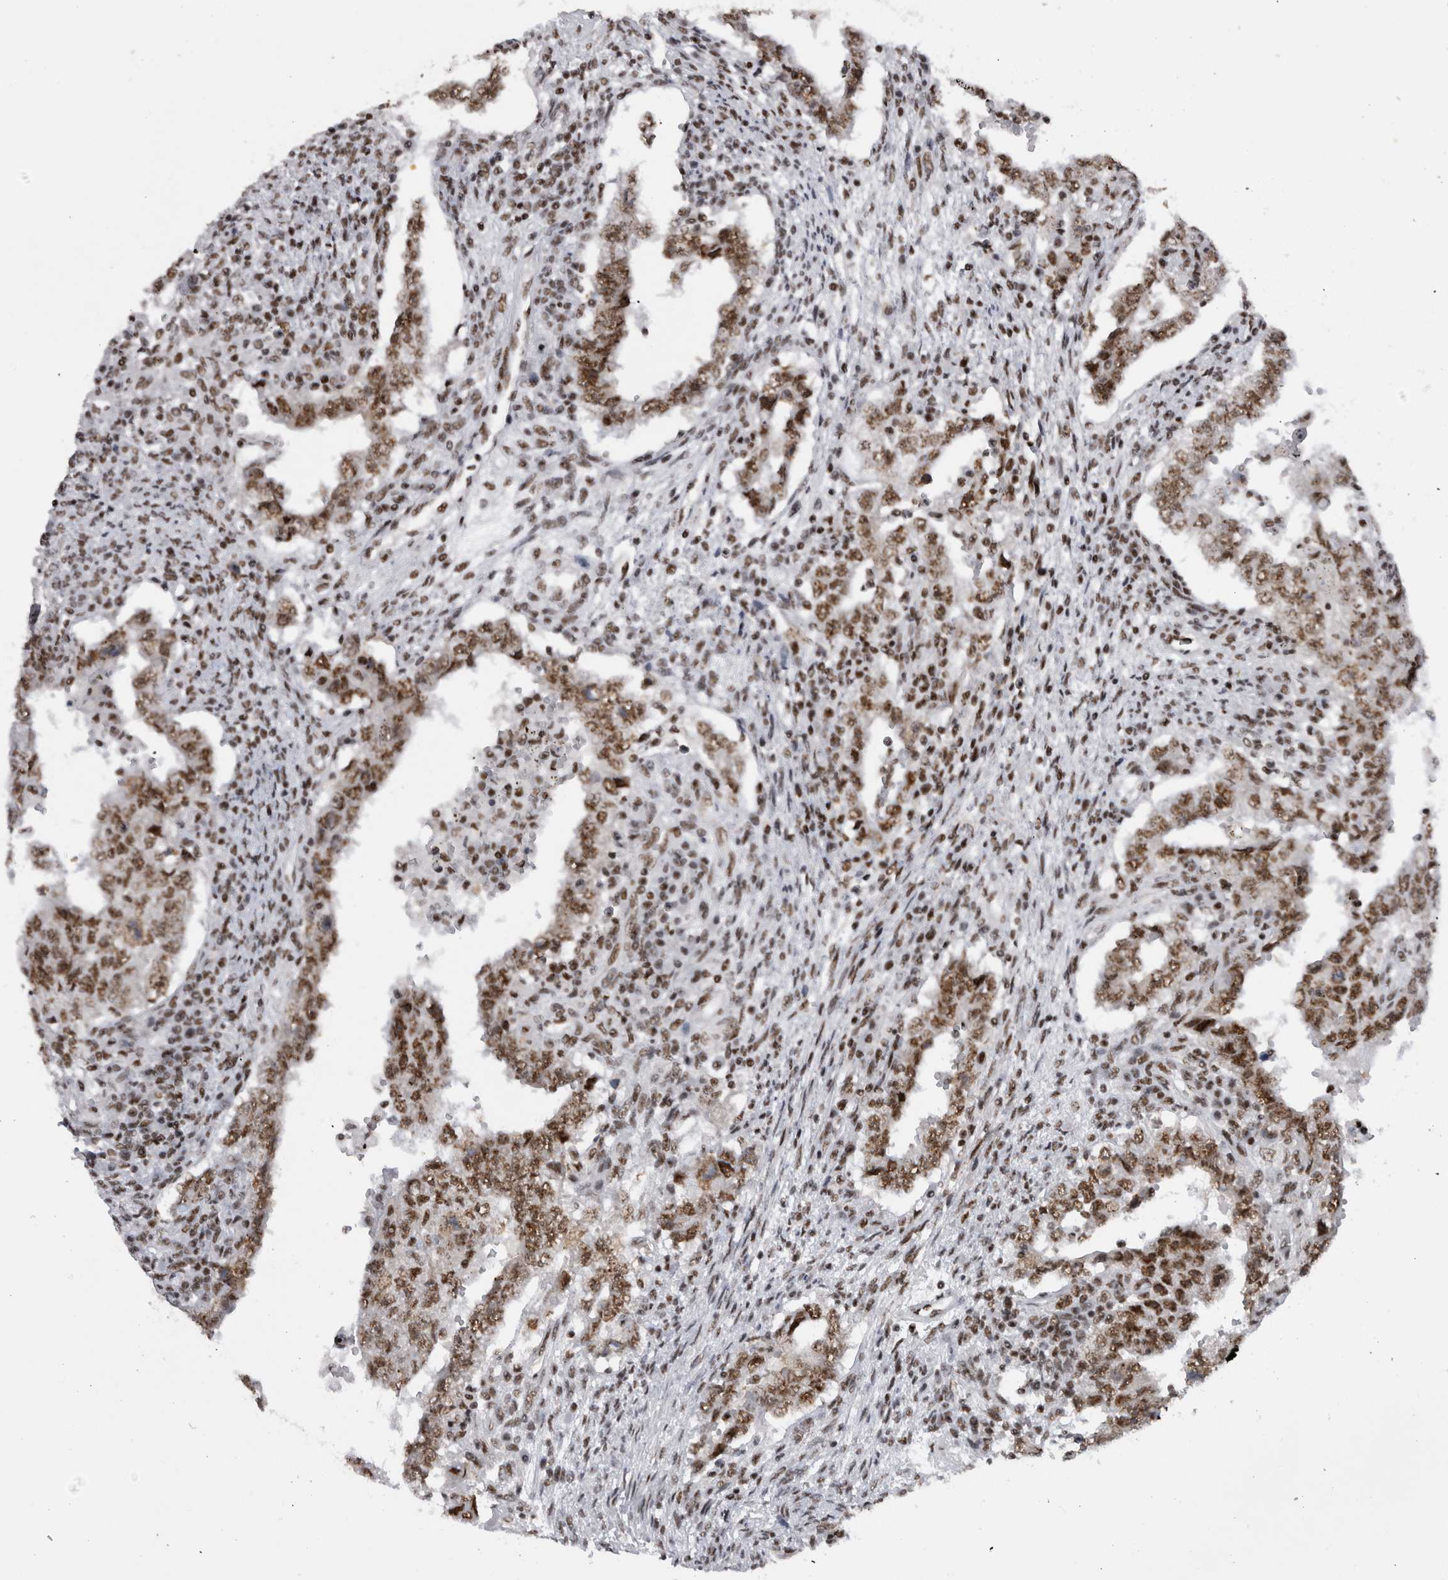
{"staining": {"intensity": "moderate", "quantity": ">75%", "location": "nuclear"}, "tissue": "testis cancer", "cell_type": "Tumor cells", "image_type": "cancer", "snomed": [{"axis": "morphology", "description": "Carcinoma, Embryonal, NOS"}, {"axis": "topography", "description": "Testis"}], "caption": "This is a micrograph of immunohistochemistry (IHC) staining of testis cancer, which shows moderate positivity in the nuclear of tumor cells.", "gene": "CDK11A", "patient": {"sex": "male", "age": 26}}